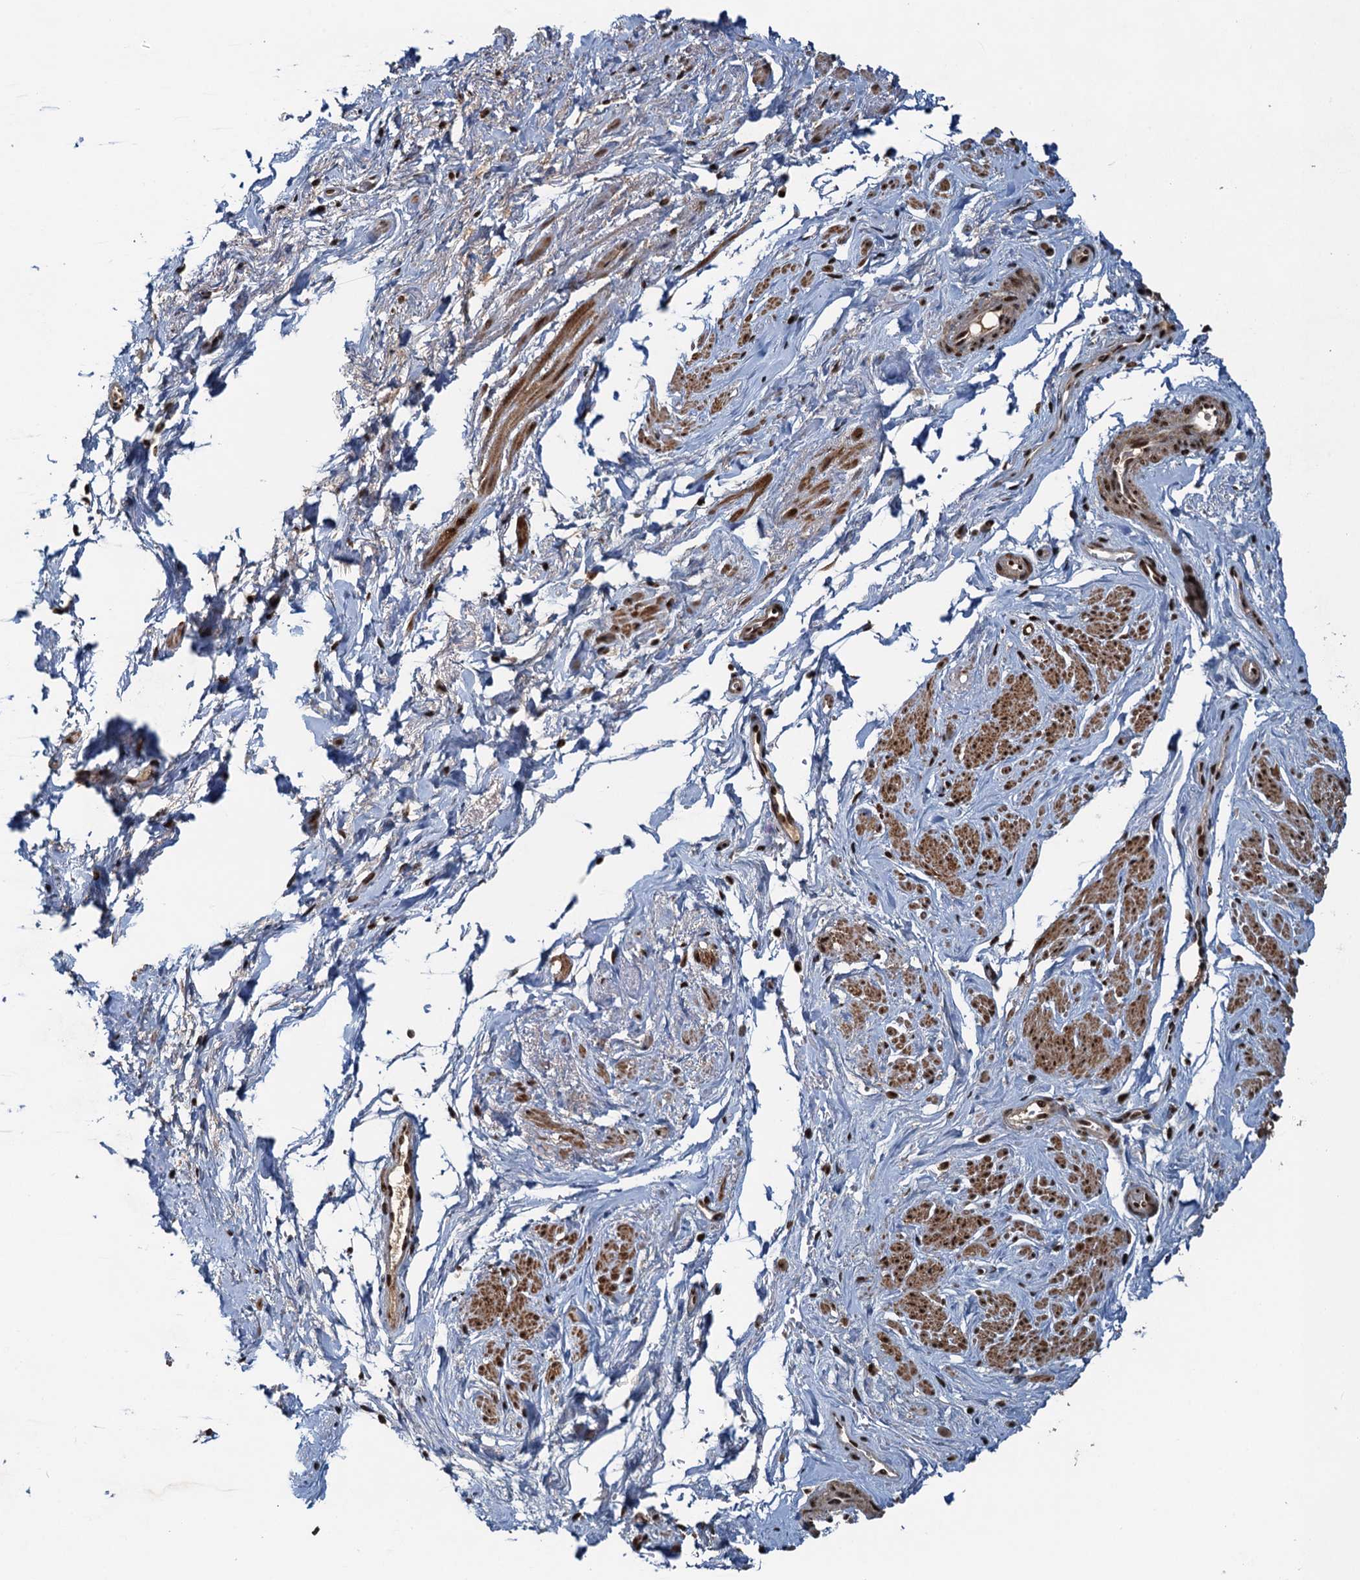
{"staining": {"intensity": "moderate", "quantity": ">75%", "location": "nuclear"}, "tissue": "smooth muscle", "cell_type": "Smooth muscle cells", "image_type": "normal", "snomed": [{"axis": "morphology", "description": "Normal tissue, NOS"}, {"axis": "topography", "description": "Smooth muscle"}, {"axis": "topography", "description": "Peripheral nerve tissue"}], "caption": "DAB immunohistochemical staining of unremarkable smooth muscle reveals moderate nuclear protein staining in about >75% of smooth muscle cells.", "gene": "ZC3H18", "patient": {"sex": "male", "age": 69}}